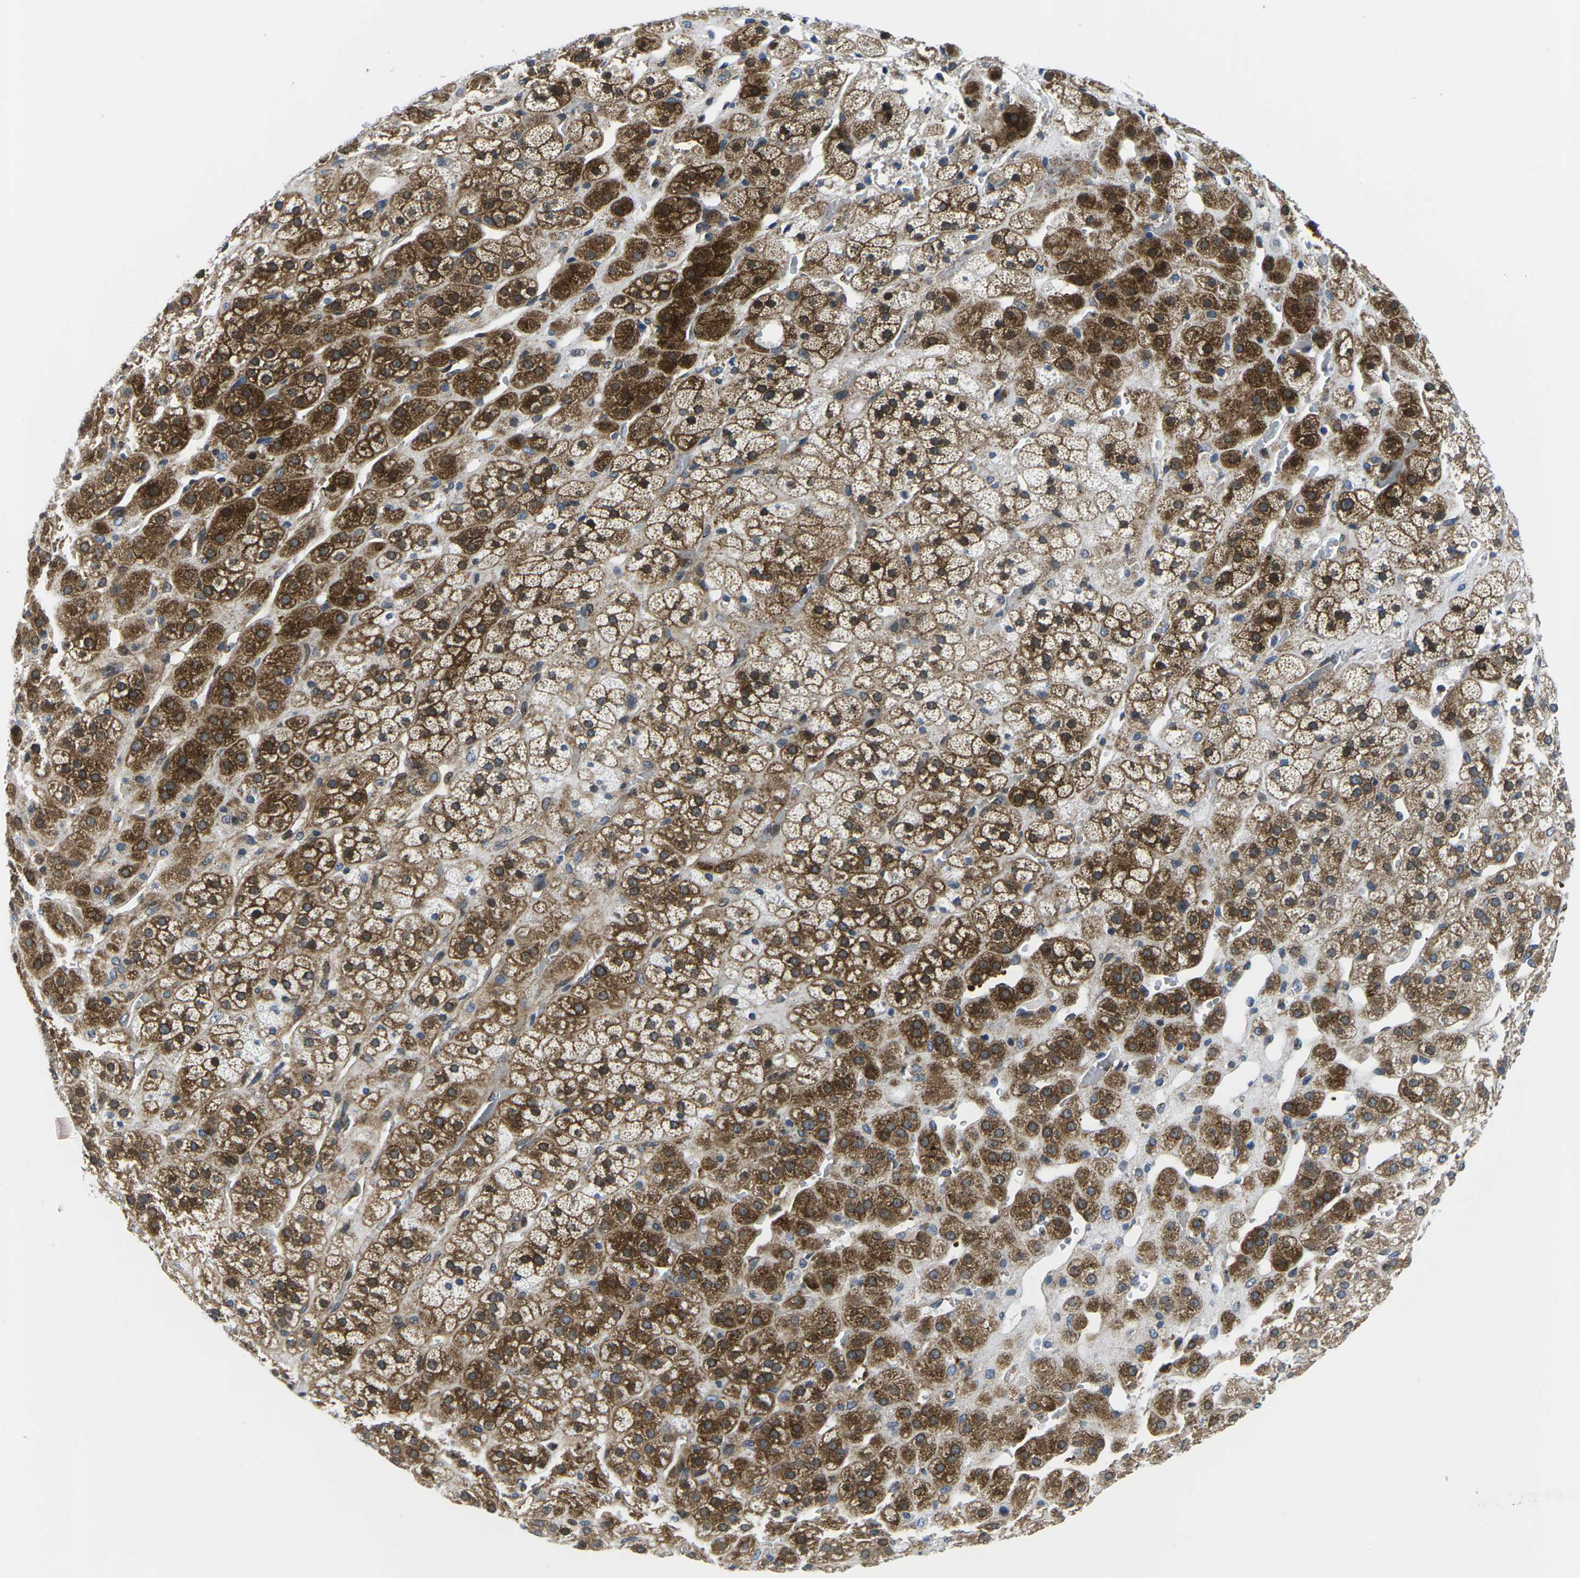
{"staining": {"intensity": "strong", "quantity": ">75%", "location": "cytoplasmic/membranous"}, "tissue": "adrenal gland", "cell_type": "Glandular cells", "image_type": "normal", "snomed": [{"axis": "morphology", "description": "Normal tissue, NOS"}, {"axis": "topography", "description": "Adrenal gland"}], "caption": "Strong cytoplasmic/membranous positivity for a protein is identified in approximately >75% of glandular cells of benign adrenal gland using immunohistochemistry.", "gene": "EIF4E", "patient": {"sex": "male", "age": 56}}